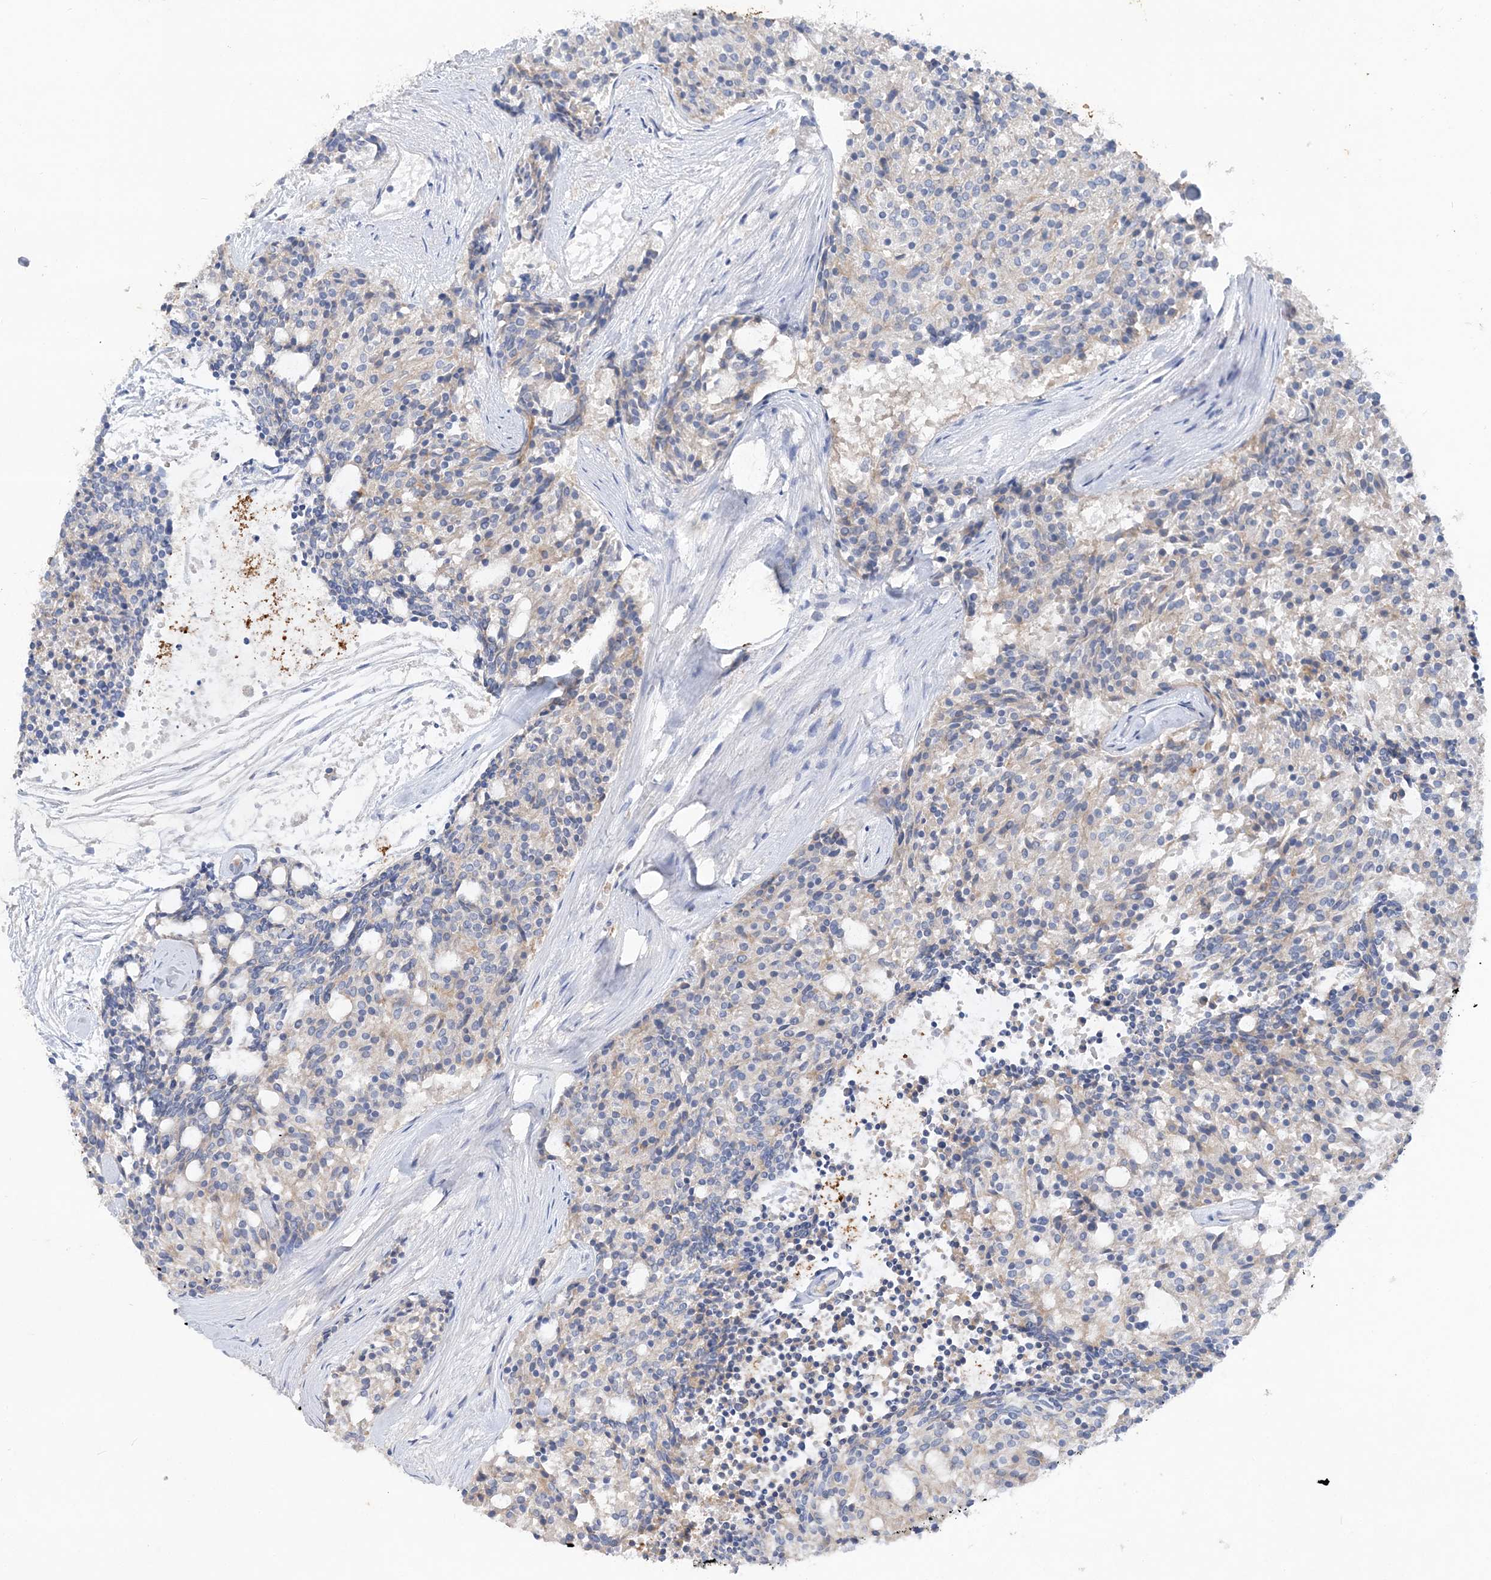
{"staining": {"intensity": "weak", "quantity": "<25%", "location": "cytoplasmic/membranous"}, "tissue": "carcinoid", "cell_type": "Tumor cells", "image_type": "cancer", "snomed": [{"axis": "morphology", "description": "Carcinoid, malignant, NOS"}, {"axis": "topography", "description": "Pancreas"}], "caption": "Immunohistochemical staining of carcinoid reveals no significant positivity in tumor cells.", "gene": "GRINA", "patient": {"sex": "female", "age": 54}}